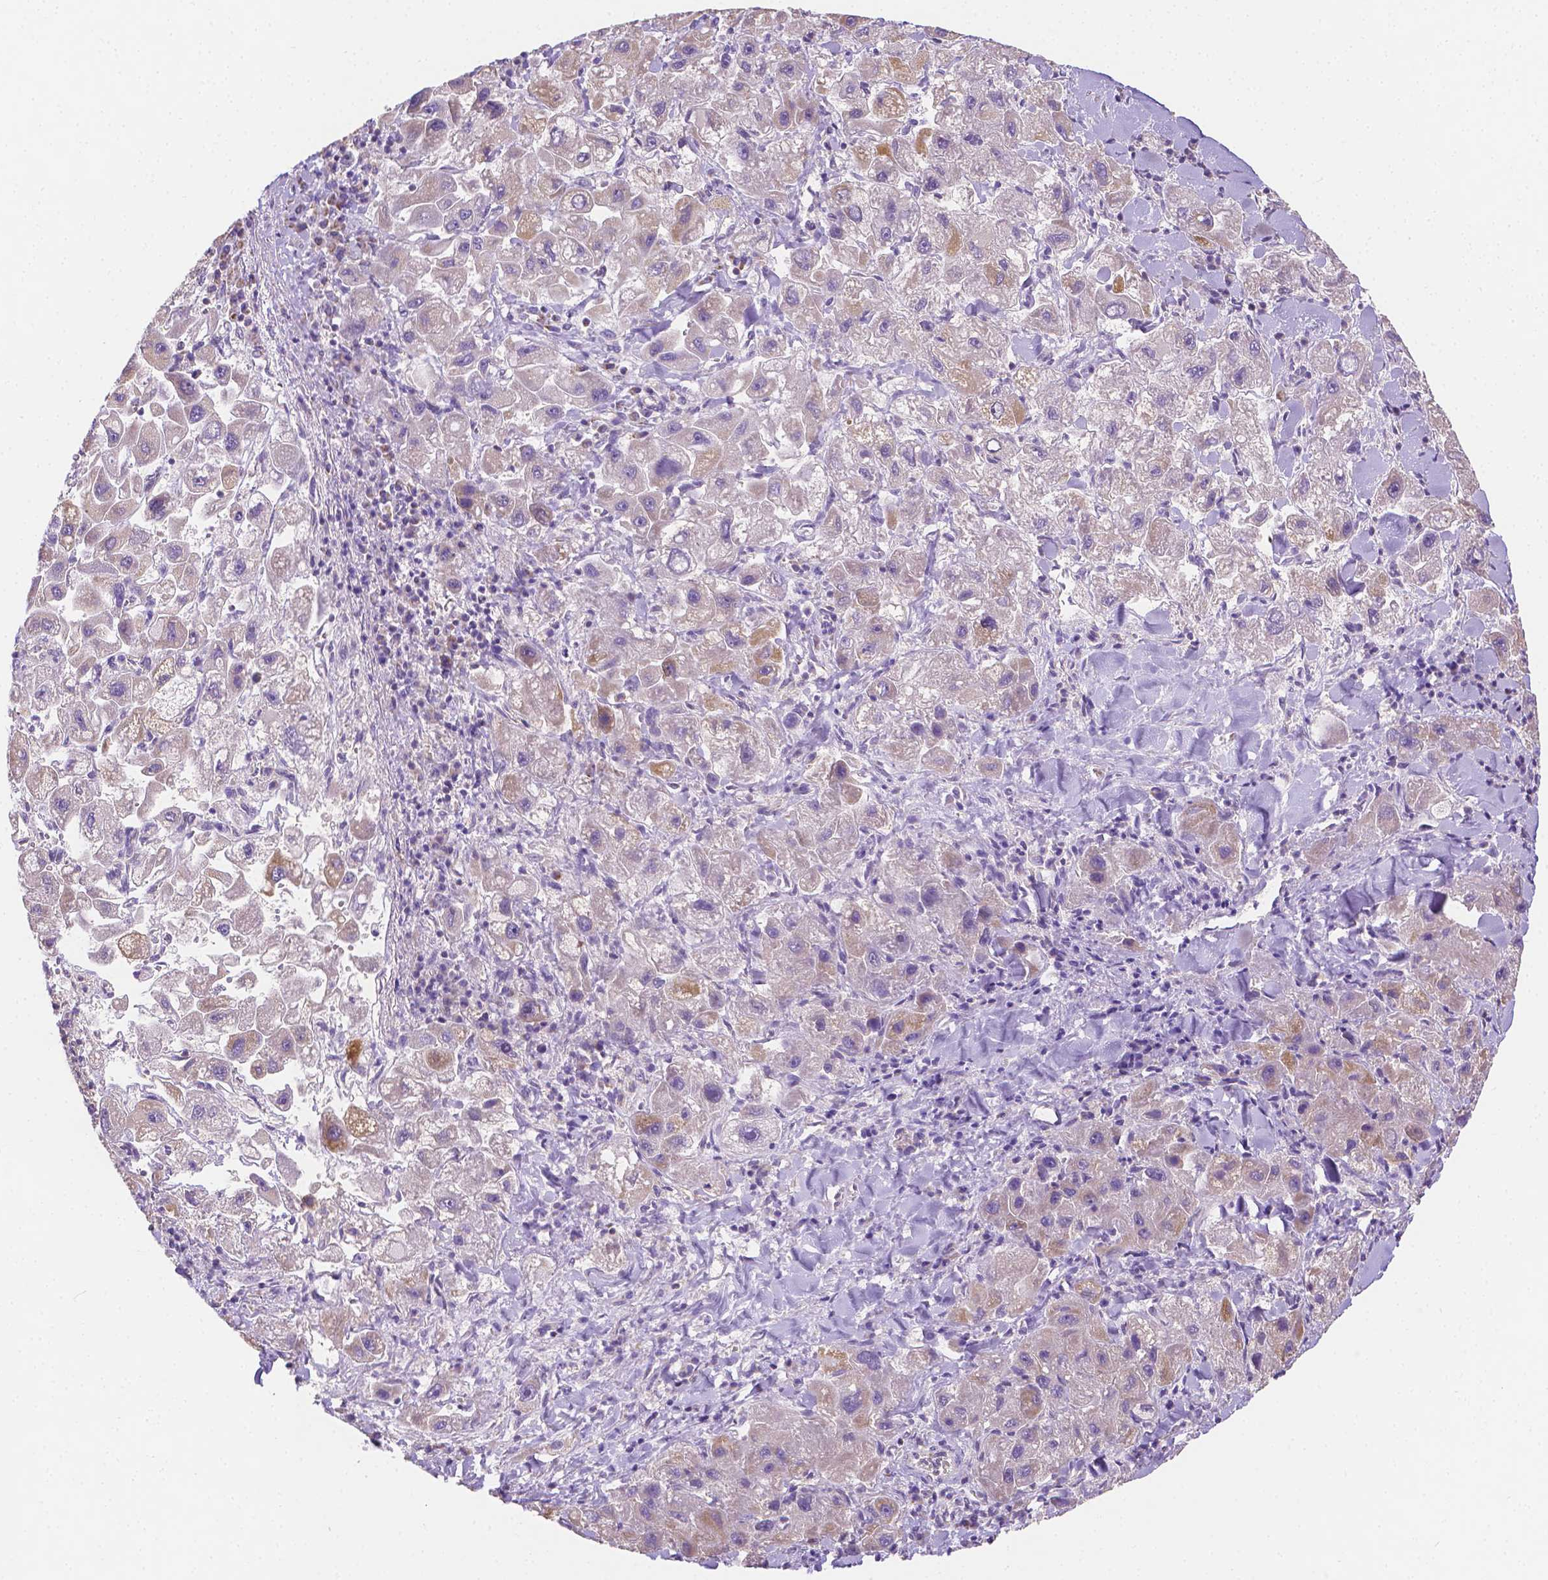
{"staining": {"intensity": "moderate", "quantity": "<25%", "location": "cytoplasmic/membranous"}, "tissue": "liver cancer", "cell_type": "Tumor cells", "image_type": "cancer", "snomed": [{"axis": "morphology", "description": "Carcinoma, Hepatocellular, NOS"}, {"axis": "topography", "description": "Liver"}], "caption": "Liver cancer stained with a brown dye exhibits moderate cytoplasmic/membranous positive positivity in about <25% of tumor cells.", "gene": "SGTB", "patient": {"sex": "male", "age": 24}}